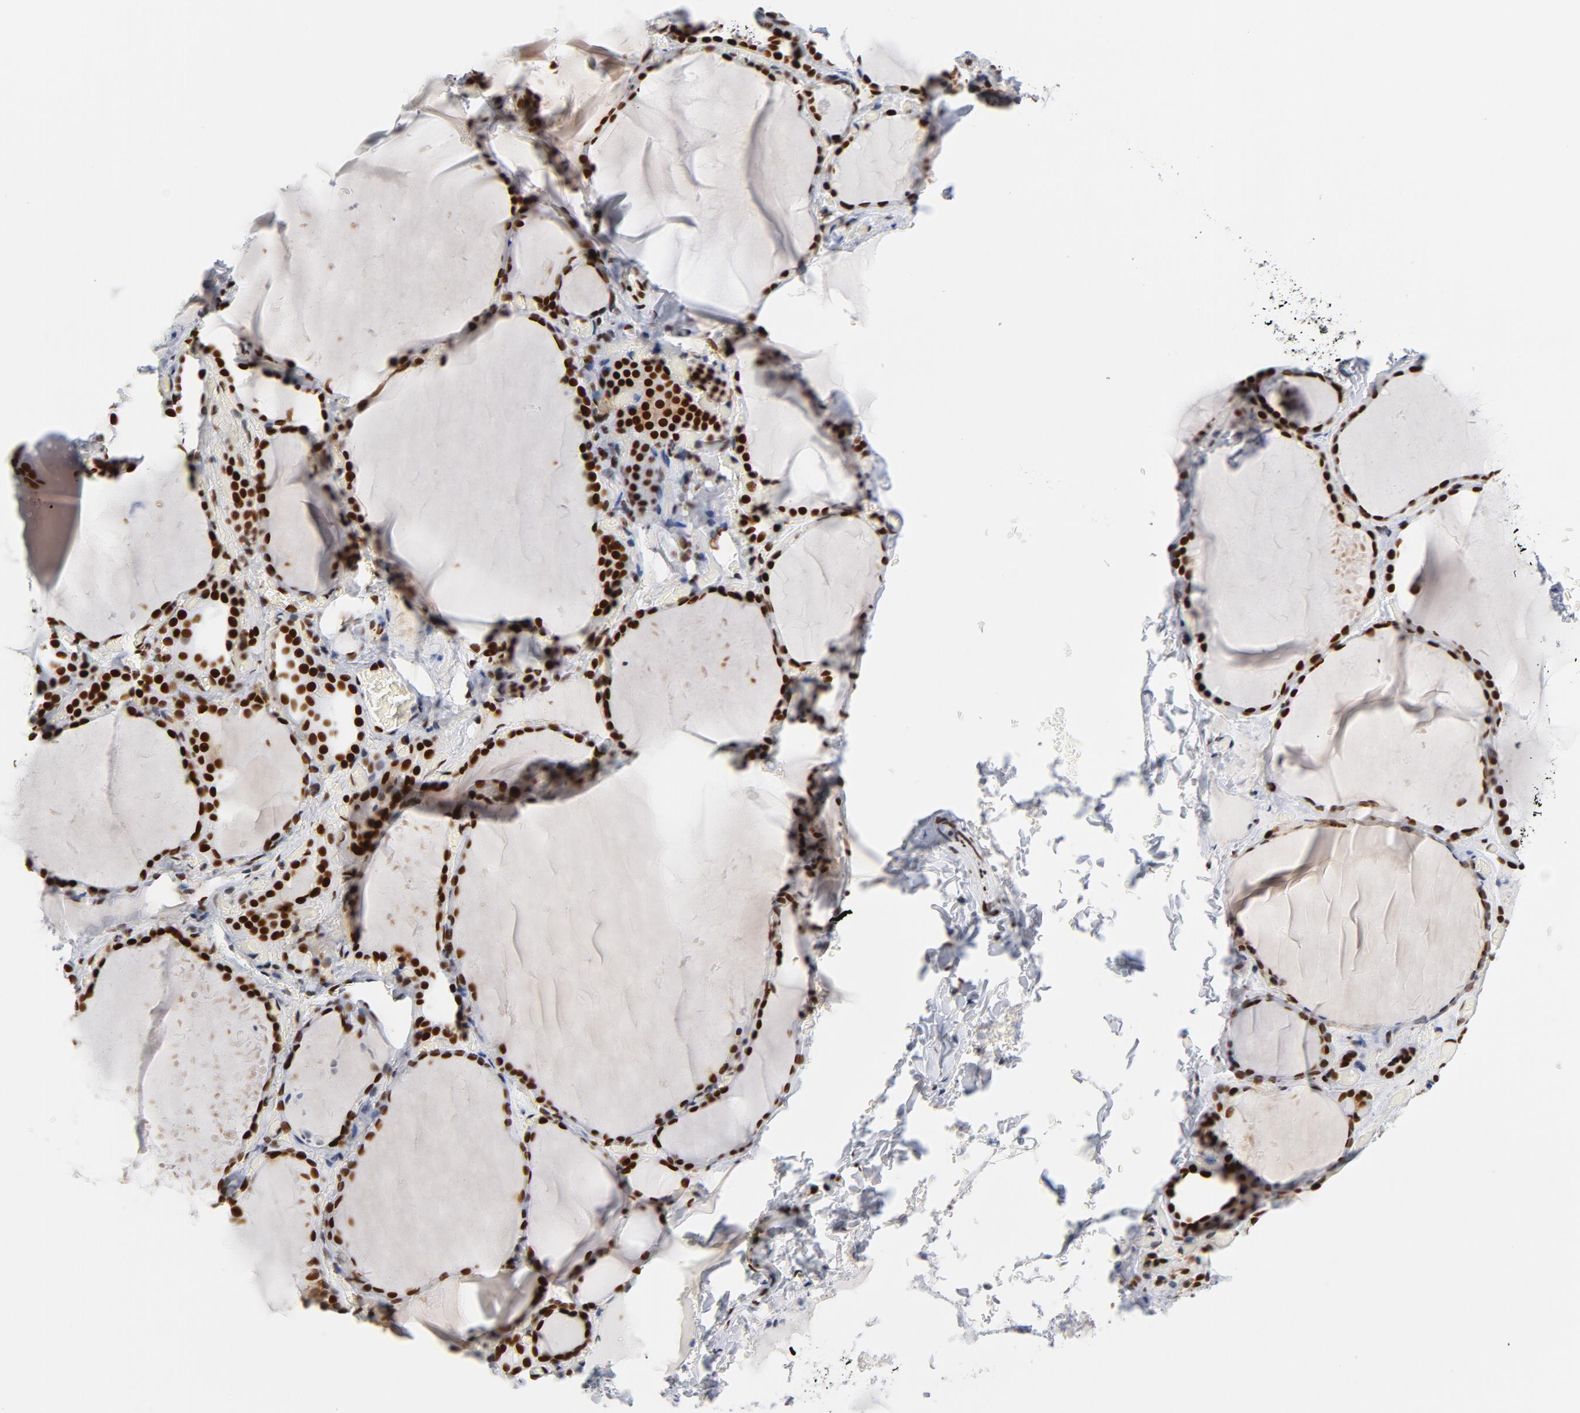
{"staining": {"intensity": "strong", "quantity": ">75%", "location": "nuclear"}, "tissue": "thyroid gland", "cell_type": "Glandular cells", "image_type": "normal", "snomed": [{"axis": "morphology", "description": "Normal tissue, NOS"}, {"axis": "topography", "description": "Thyroid gland"}], "caption": "A high amount of strong nuclear expression is appreciated in about >75% of glandular cells in normal thyroid gland. (DAB (3,3'-diaminobenzidine) = brown stain, brightfield microscopy at high magnification).", "gene": "XRCC5", "patient": {"sex": "female", "age": 22}}